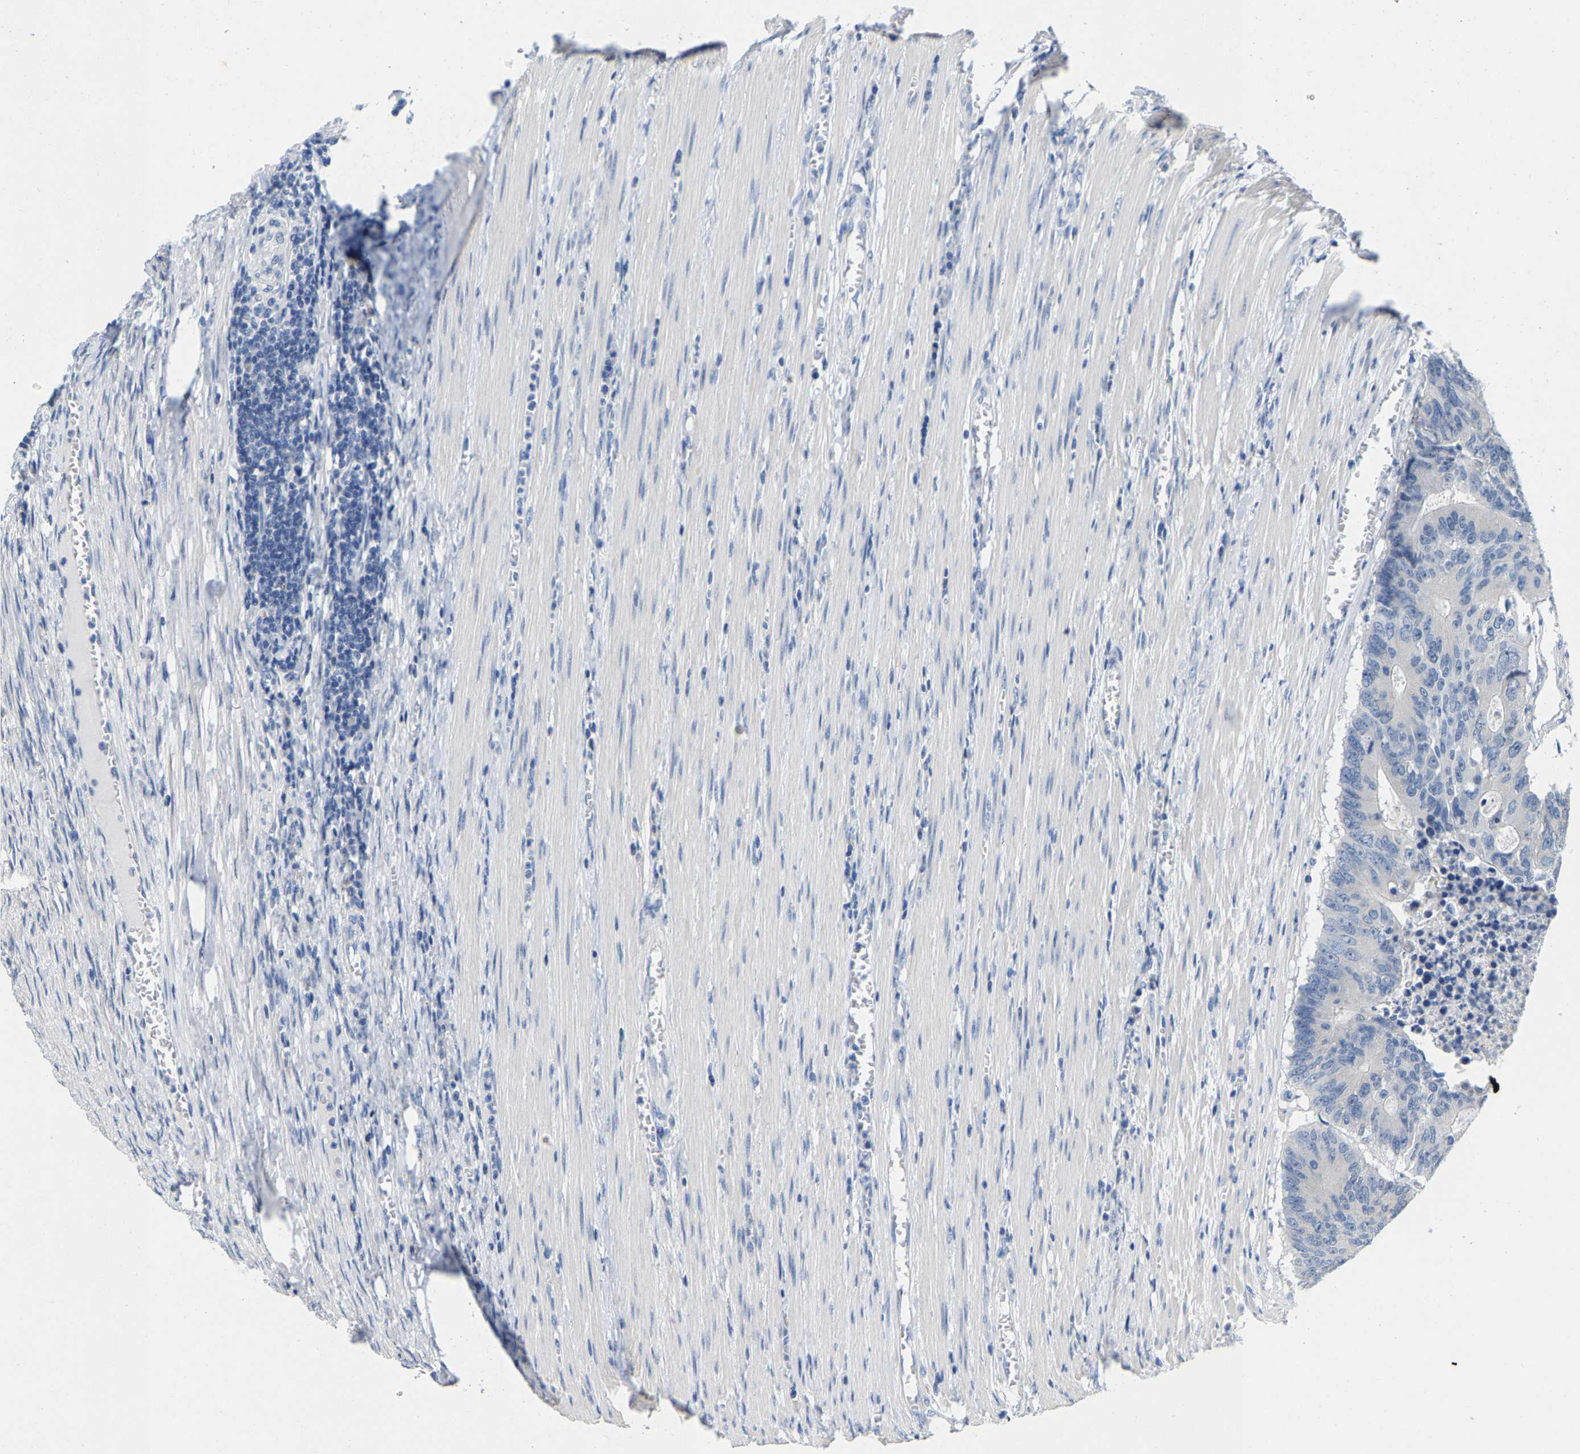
{"staining": {"intensity": "negative", "quantity": "none", "location": "none"}, "tissue": "colorectal cancer", "cell_type": "Tumor cells", "image_type": "cancer", "snomed": [{"axis": "morphology", "description": "Adenocarcinoma, NOS"}, {"axis": "topography", "description": "Colon"}], "caption": "Immunohistochemistry (IHC) photomicrograph of human colorectal cancer stained for a protein (brown), which reveals no positivity in tumor cells. The staining was performed using DAB (3,3'-diaminobenzidine) to visualize the protein expression in brown, while the nuclei were stained in blue with hematoxylin (Magnification: 20x).", "gene": "KLHL1", "patient": {"sex": "male", "age": 87}}